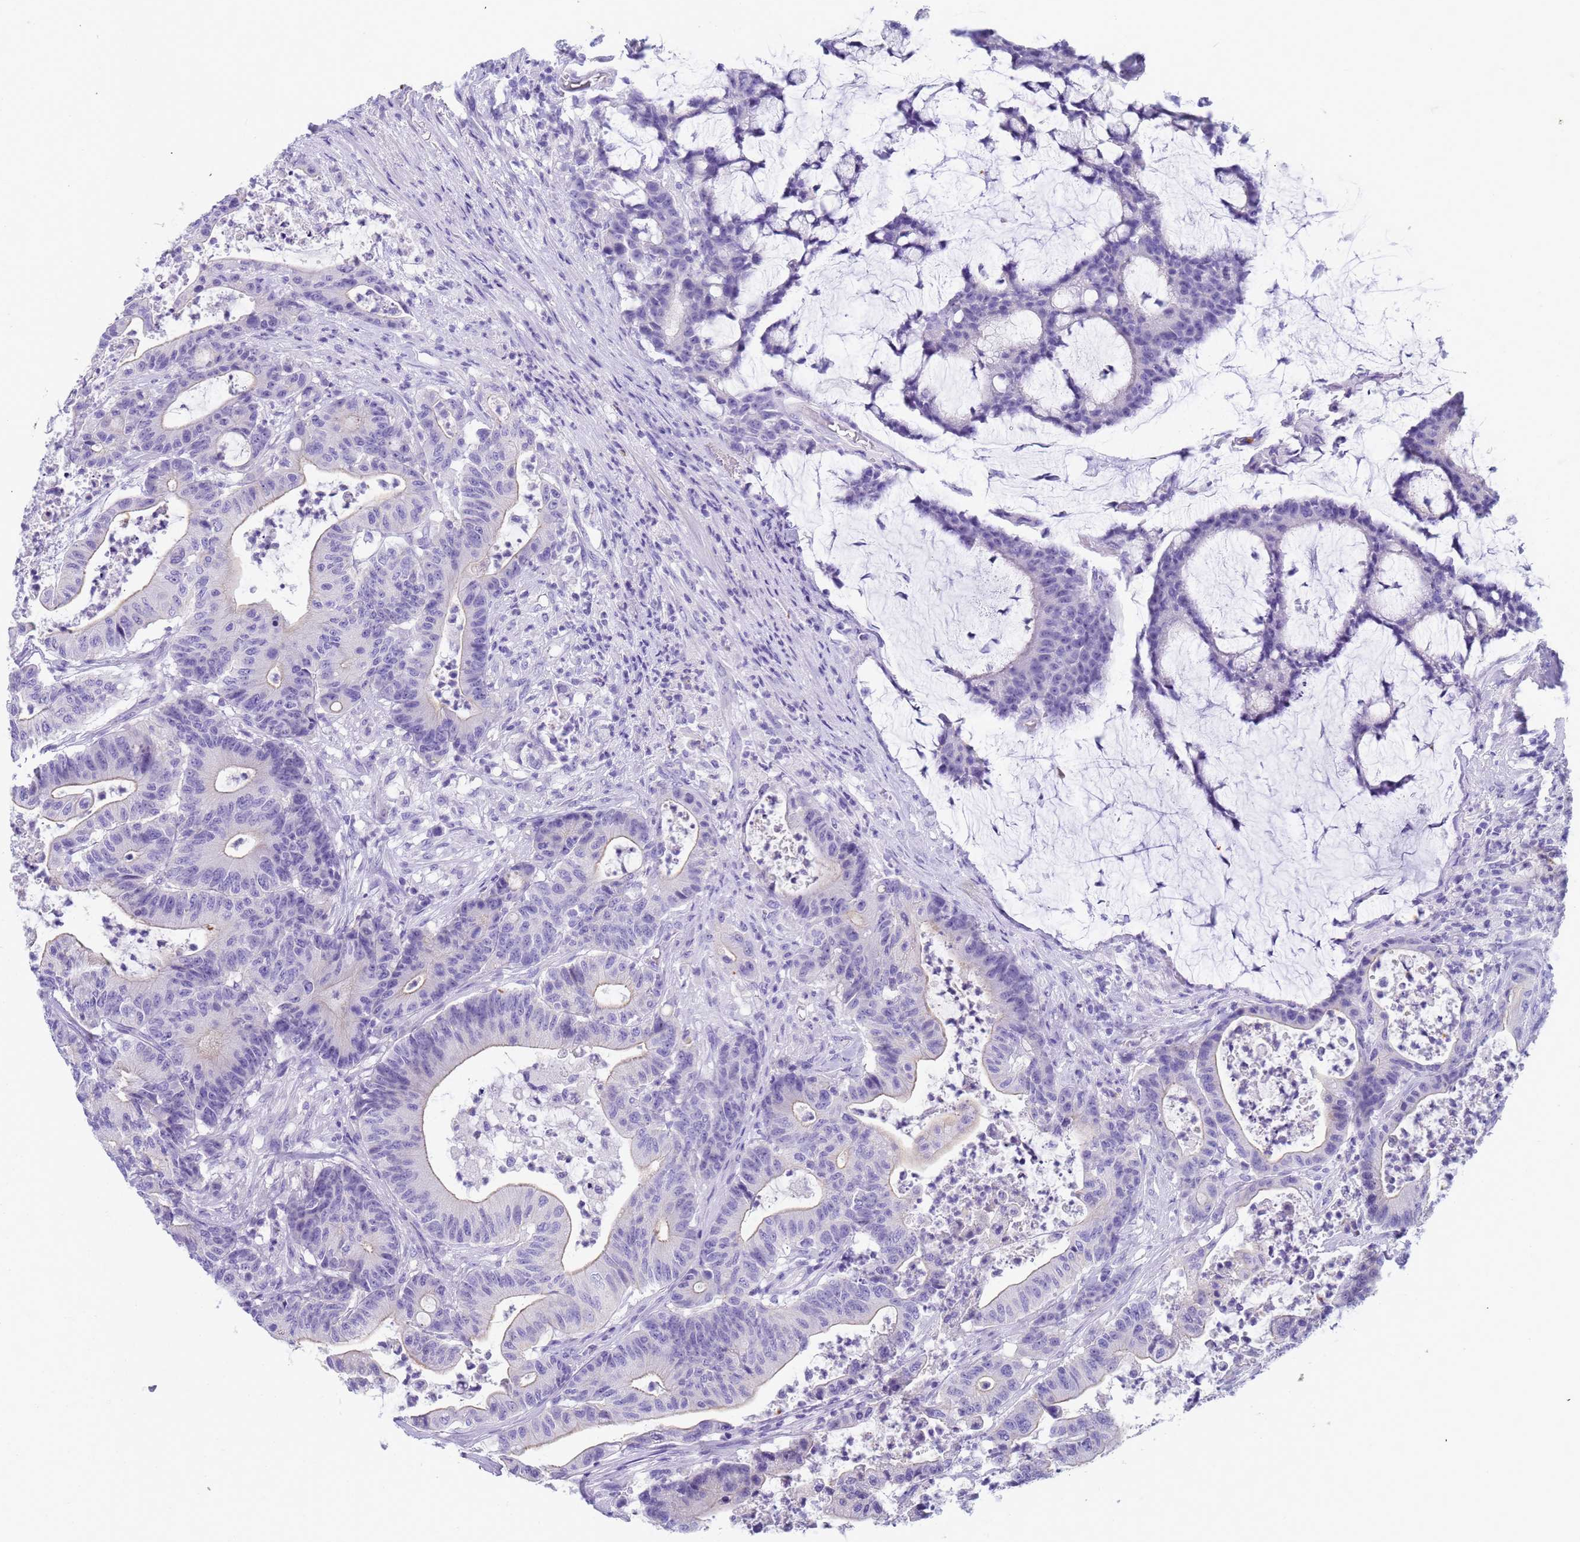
{"staining": {"intensity": "negative", "quantity": "none", "location": "none"}, "tissue": "colorectal cancer", "cell_type": "Tumor cells", "image_type": "cancer", "snomed": [{"axis": "morphology", "description": "Adenocarcinoma, NOS"}, {"axis": "topography", "description": "Colon"}], "caption": "Immunohistochemistry (IHC) of colorectal cancer (adenocarcinoma) shows no staining in tumor cells.", "gene": "RNASE2", "patient": {"sex": "female", "age": 84}}